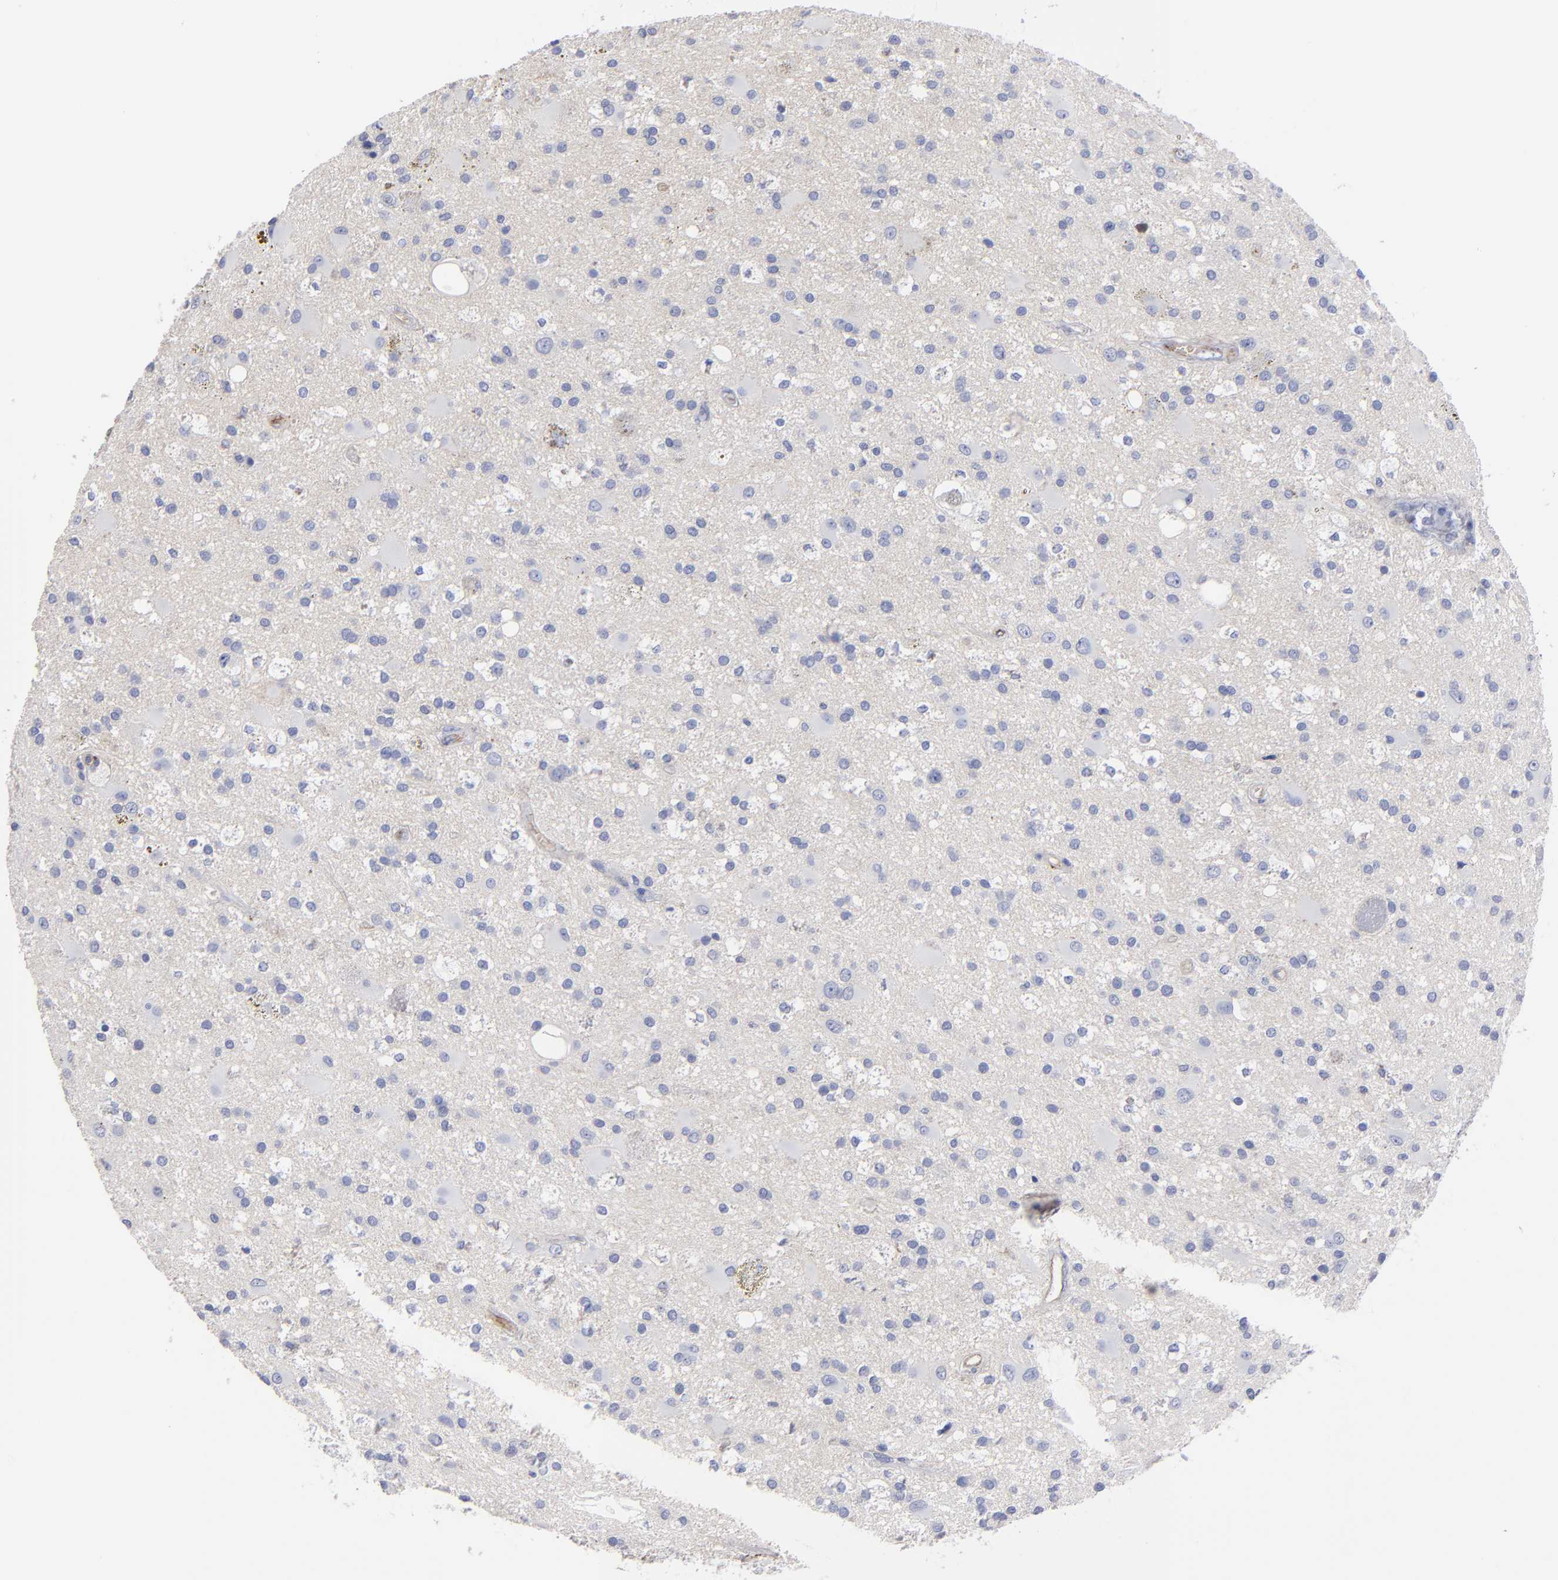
{"staining": {"intensity": "negative", "quantity": "none", "location": "none"}, "tissue": "glioma", "cell_type": "Tumor cells", "image_type": "cancer", "snomed": [{"axis": "morphology", "description": "Glioma, malignant, Low grade"}, {"axis": "topography", "description": "Brain"}], "caption": "Human malignant glioma (low-grade) stained for a protein using immunohistochemistry (IHC) reveals no positivity in tumor cells.", "gene": "TM4SF1", "patient": {"sex": "male", "age": 58}}